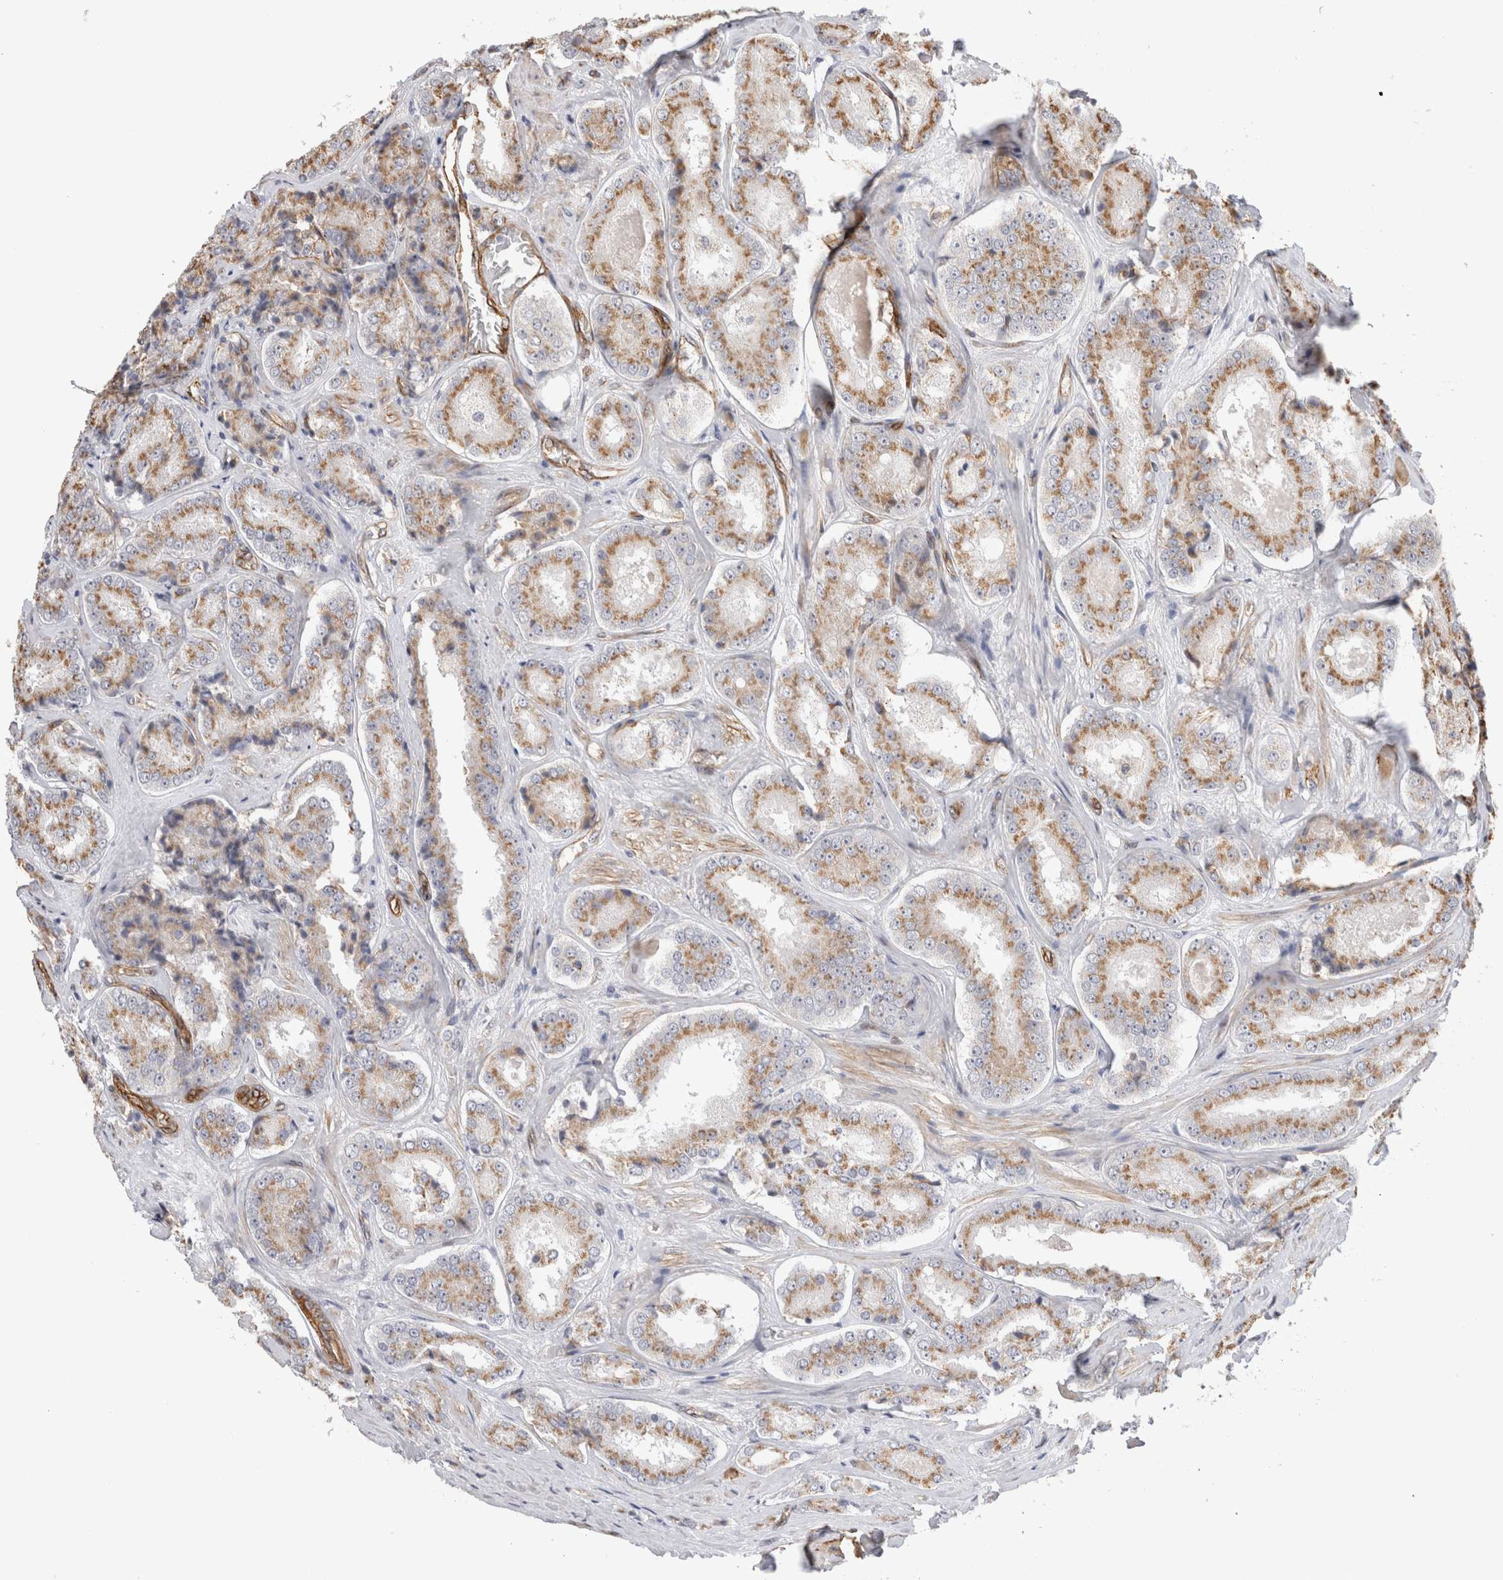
{"staining": {"intensity": "moderate", "quantity": ">75%", "location": "cytoplasmic/membranous"}, "tissue": "prostate cancer", "cell_type": "Tumor cells", "image_type": "cancer", "snomed": [{"axis": "morphology", "description": "Adenocarcinoma, High grade"}, {"axis": "topography", "description": "Prostate"}], "caption": "Immunohistochemical staining of human prostate adenocarcinoma (high-grade) displays moderate cytoplasmic/membranous protein expression in approximately >75% of tumor cells.", "gene": "CAAP1", "patient": {"sex": "male", "age": 65}}